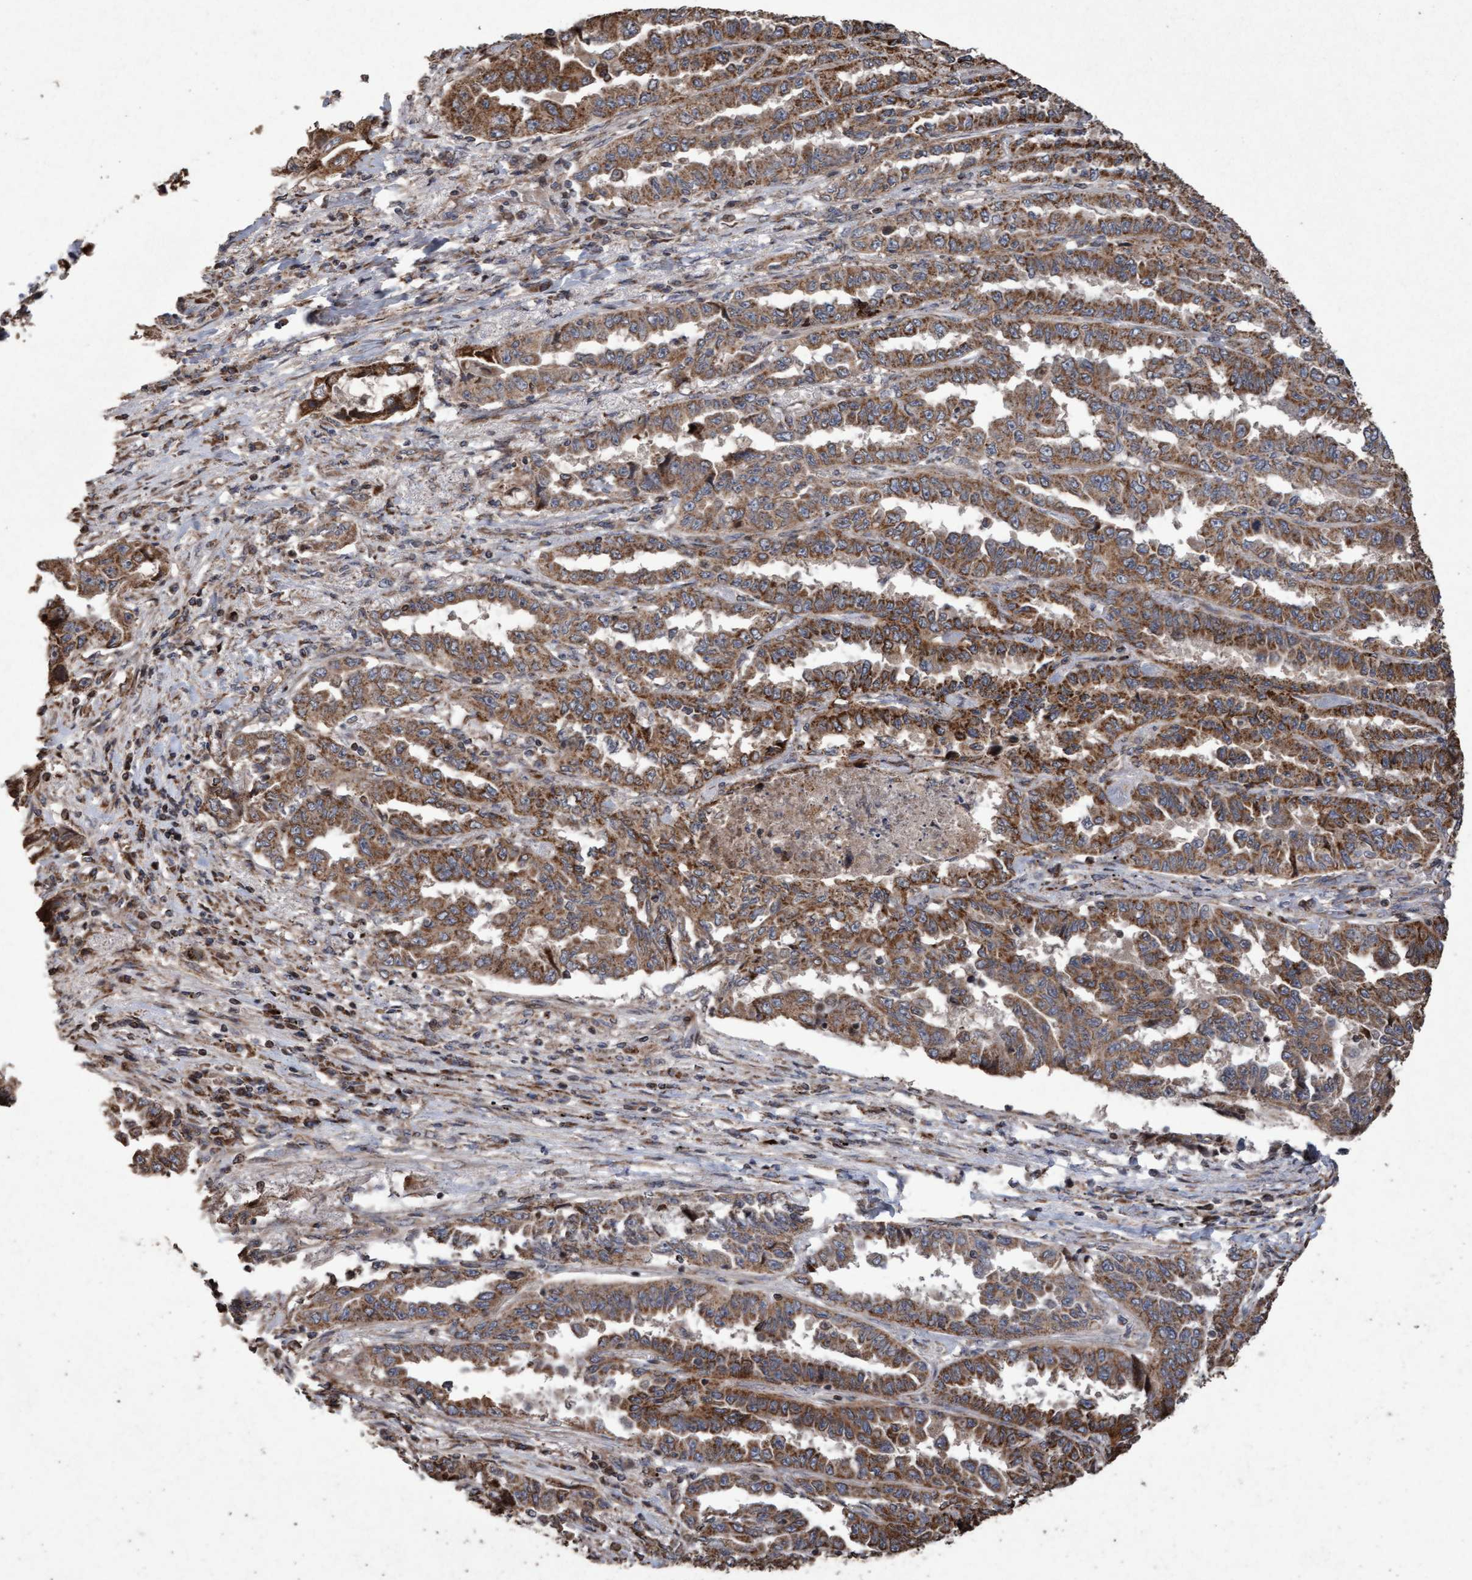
{"staining": {"intensity": "moderate", "quantity": ">75%", "location": "cytoplasmic/membranous"}, "tissue": "lung cancer", "cell_type": "Tumor cells", "image_type": "cancer", "snomed": [{"axis": "morphology", "description": "Adenocarcinoma, NOS"}, {"axis": "topography", "description": "Lung"}], "caption": "IHC of human lung cancer exhibits medium levels of moderate cytoplasmic/membranous expression in approximately >75% of tumor cells. The staining is performed using DAB brown chromogen to label protein expression. The nuclei are counter-stained blue using hematoxylin.", "gene": "OSBP2", "patient": {"sex": "female", "age": 51}}